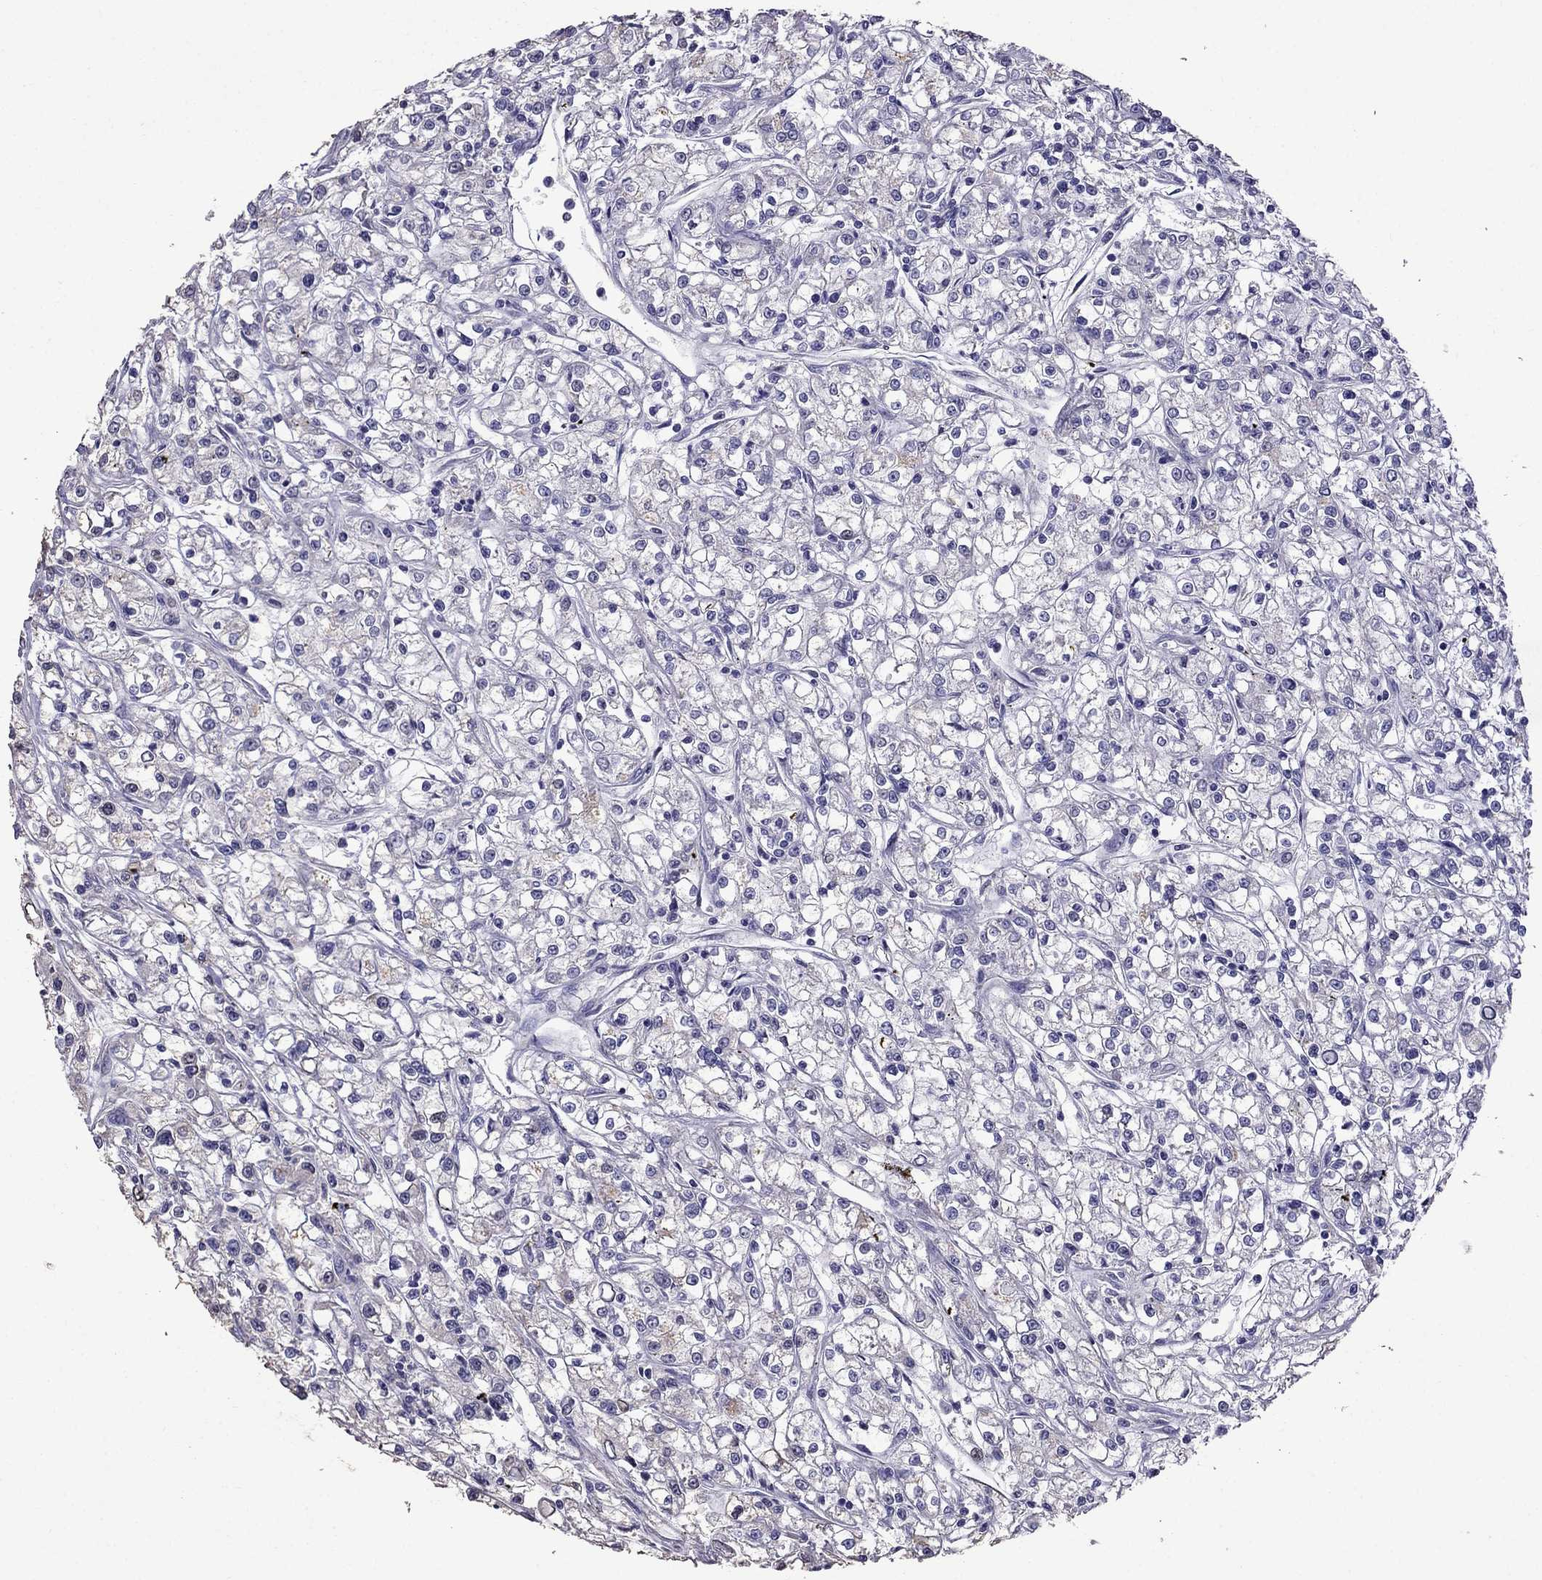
{"staining": {"intensity": "negative", "quantity": "none", "location": "none"}, "tissue": "renal cancer", "cell_type": "Tumor cells", "image_type": "cancer", "snomed": [{"axis": "morphology", "description": "Adenocarcinoma, NOS"}, {"axis": "topography", "description": "Kidney"}], "caption": "The histopathology image displays no staining of tumor cells in renal cancer.", "gene": "AK5", "patient": {"sex": "female", "age": 59}}